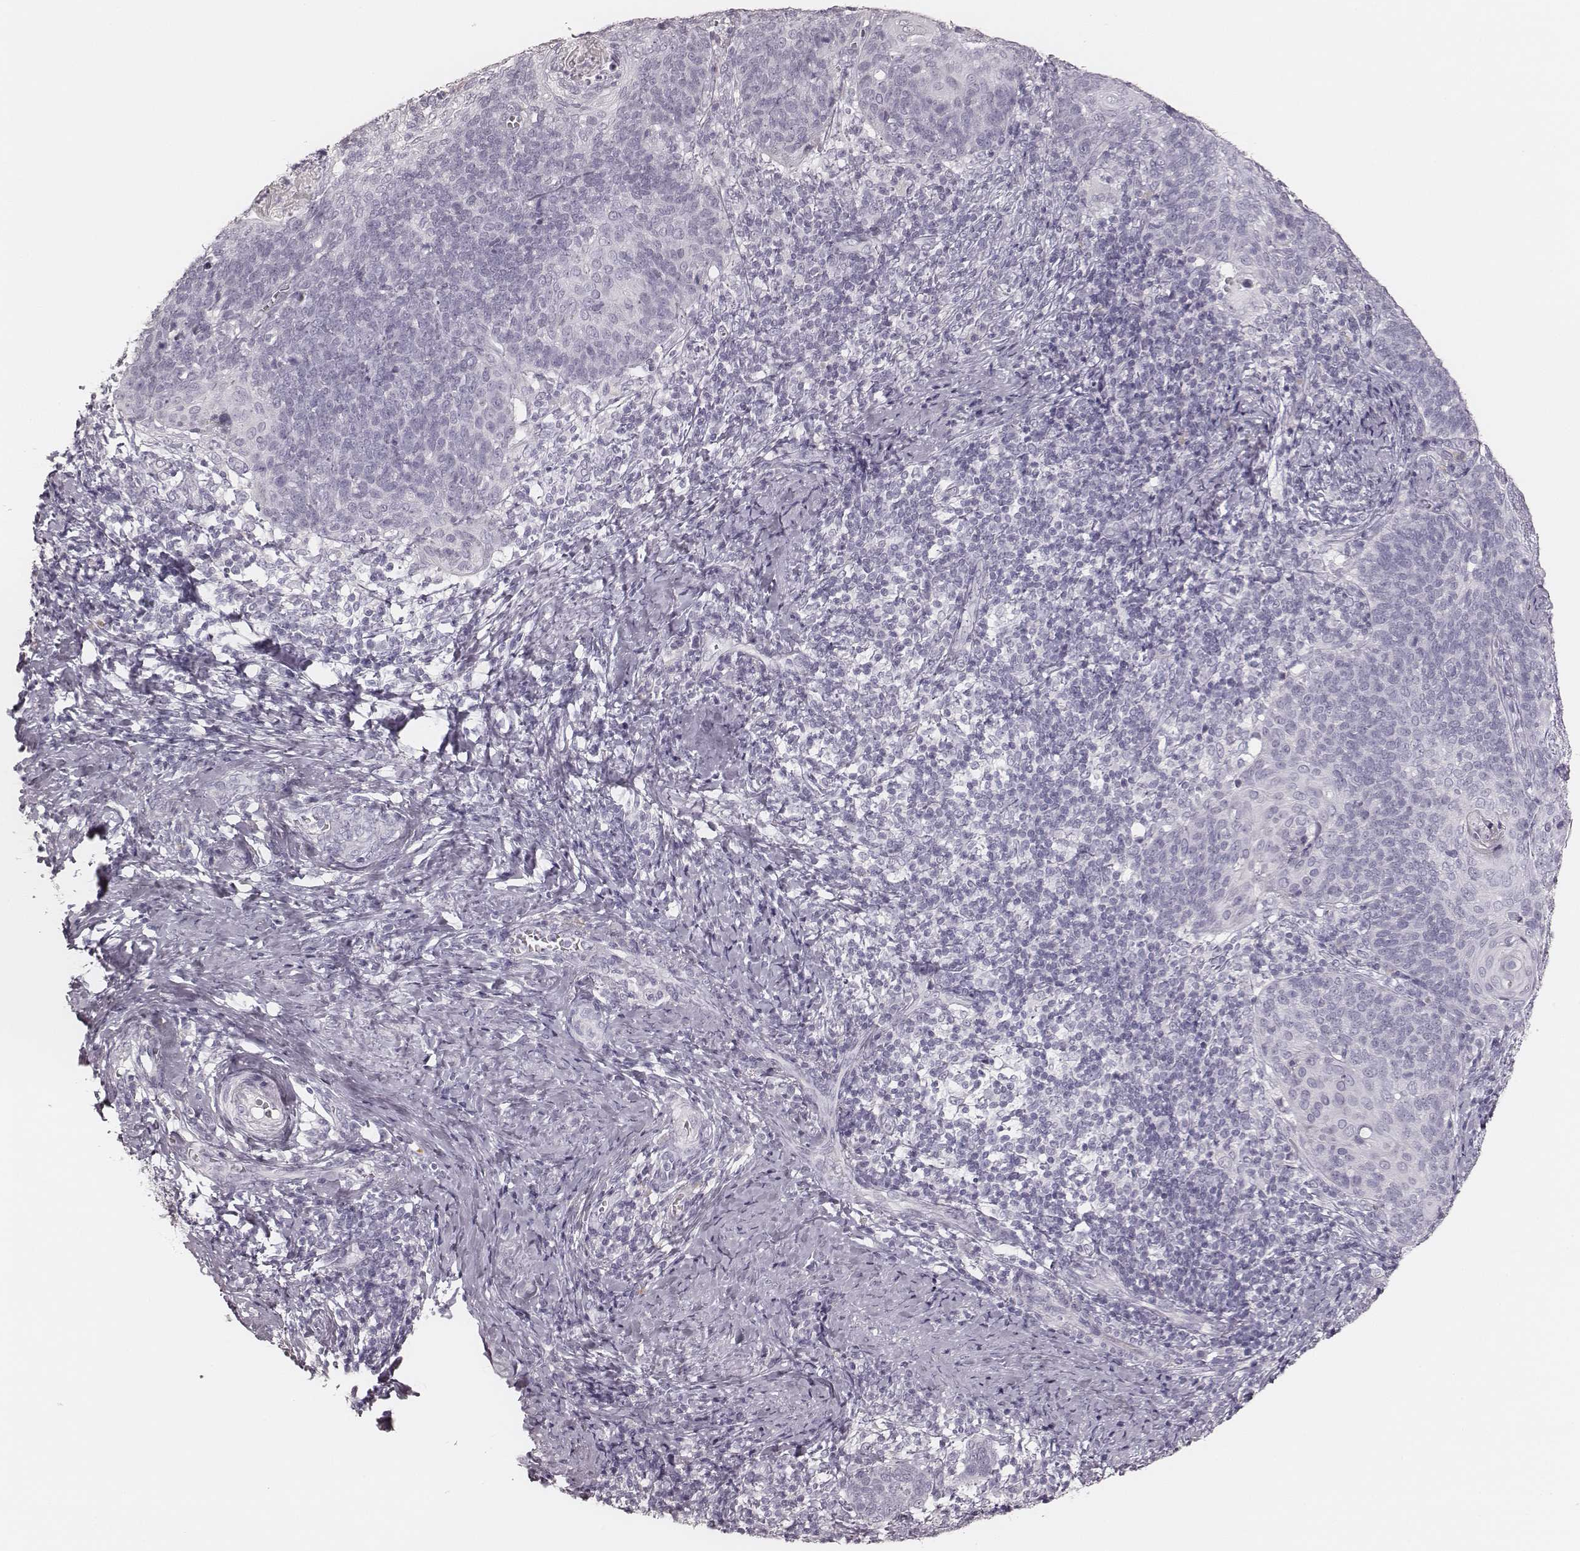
{"staining": {"intensity": "negative", "quantity": "none", "location": "none"}, "tissue": "cervical cancer", "cell_type": "Tumor cells", "image_type": "cancer", "snomed": [{"axis": "morphology", "description": "Normal tissue, NOS"}, {"axis": "morphology", "description": "Squamous cell carcinoma, NOS"}, {"axis": "topography", "description": "Cervix"}], "caption": "A micrograph of human cervical cancer is negative for staining in tumor cells. Nuclei are stained in blue.", "gene": "KRT82", "patient": {"sex": "female", "age": 39}}